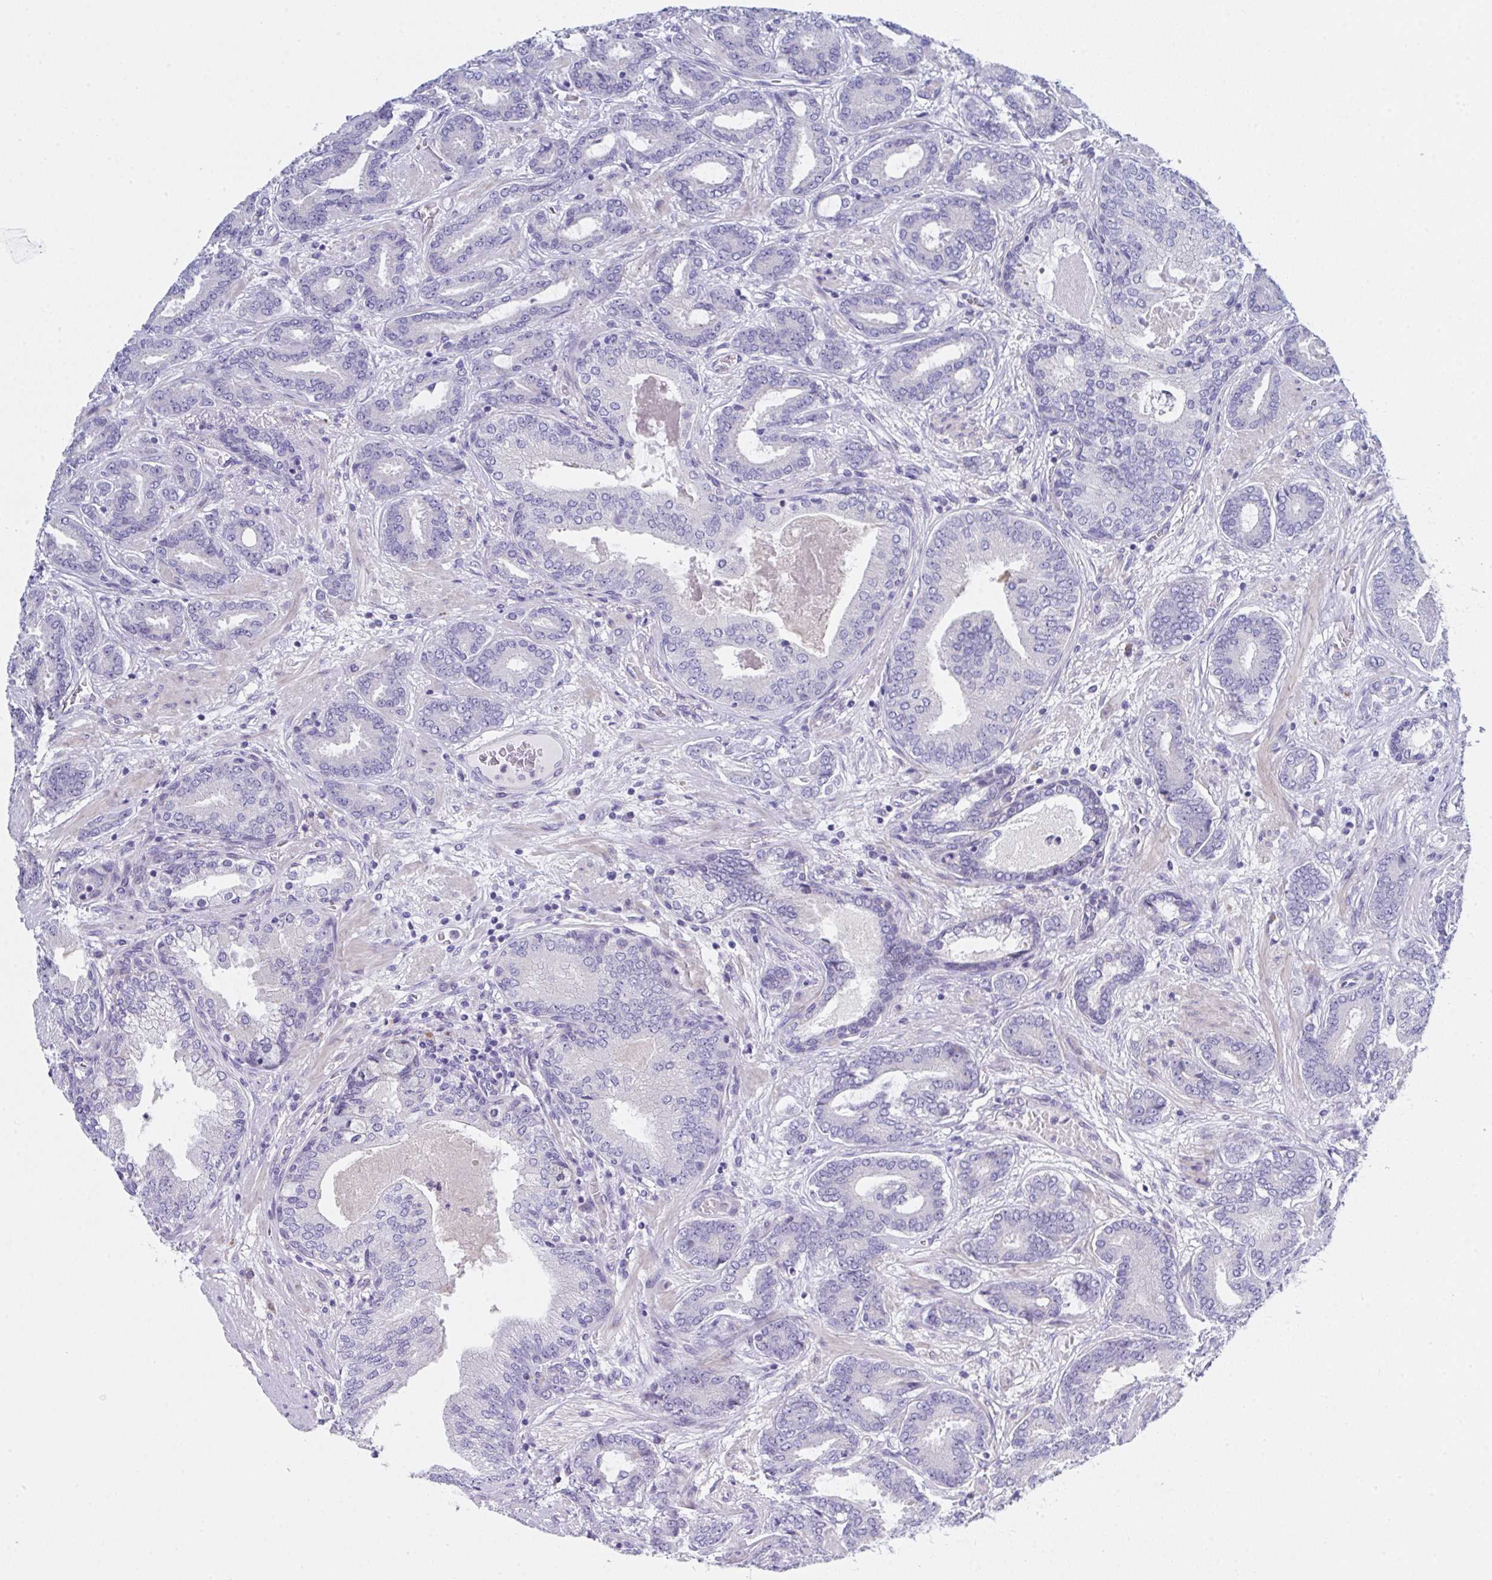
{"staining": {"intensity": "negative", "quantity": "none", "location": "none"}, "tissue": "prostate cancer", "cell_type": "Tumor cells", "image_type": "cancer", "snomed": [{"axis": "morphology", "description": "Adenocarcinoma, High grade"}, {"axis": "topography", "description": "Prostate"}], "caption": "DAB (3,3'-diaminobenzidine) immunohistochemical staining of human prostate cancer reveals no significant positivity in tumor cells.", "gene": "FBXO47", "patient": {"sex": "male", "age": 62}}